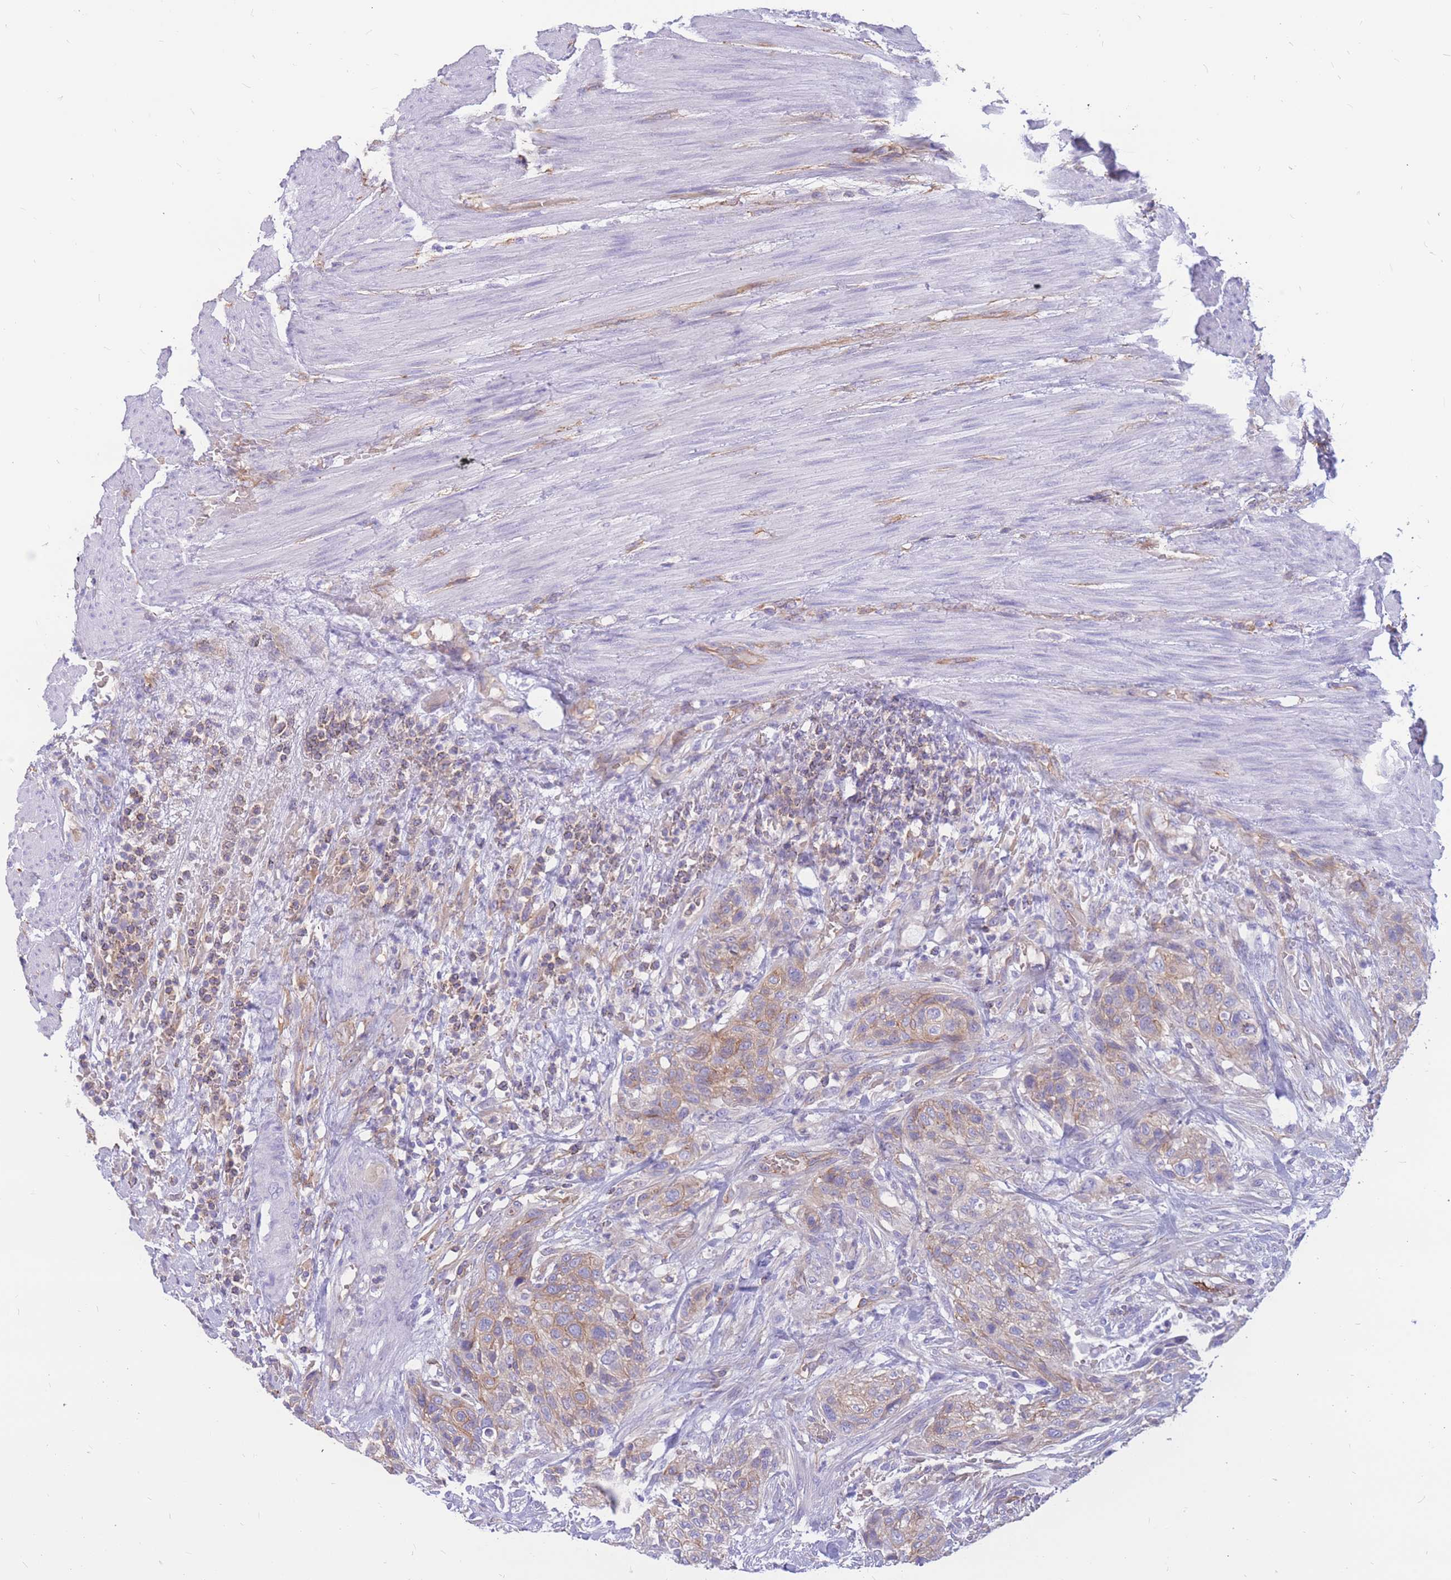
{"staining": {"intensity": "weak", "quantity": ">75%", "location": "cytoplasmic/membranous"}, "tissue": "urothelial cancer", "cell_type": "Tumor cells", "image_type": "cancer", "snomed": [{"axis": "morphology", "description": "Urothelial carcinoma, High grade"}, {"axis": "topography", "description": "Urinary bladder"}], "caption": "IHC staining of urothelial cancer, which shows low levels of weak cytoplasmic/membranous expression in approximately >75% of tumor cells indicating weak cytoplasmic/membranous protein expression. The staining was performed using DAB (3,3'-diaminobenzidine) (brown) for protein detection and nuclei were counterstained in hematoxylin (blue).", "gene": "ADD2", "patient": {"sex": "male", "age": 35}}